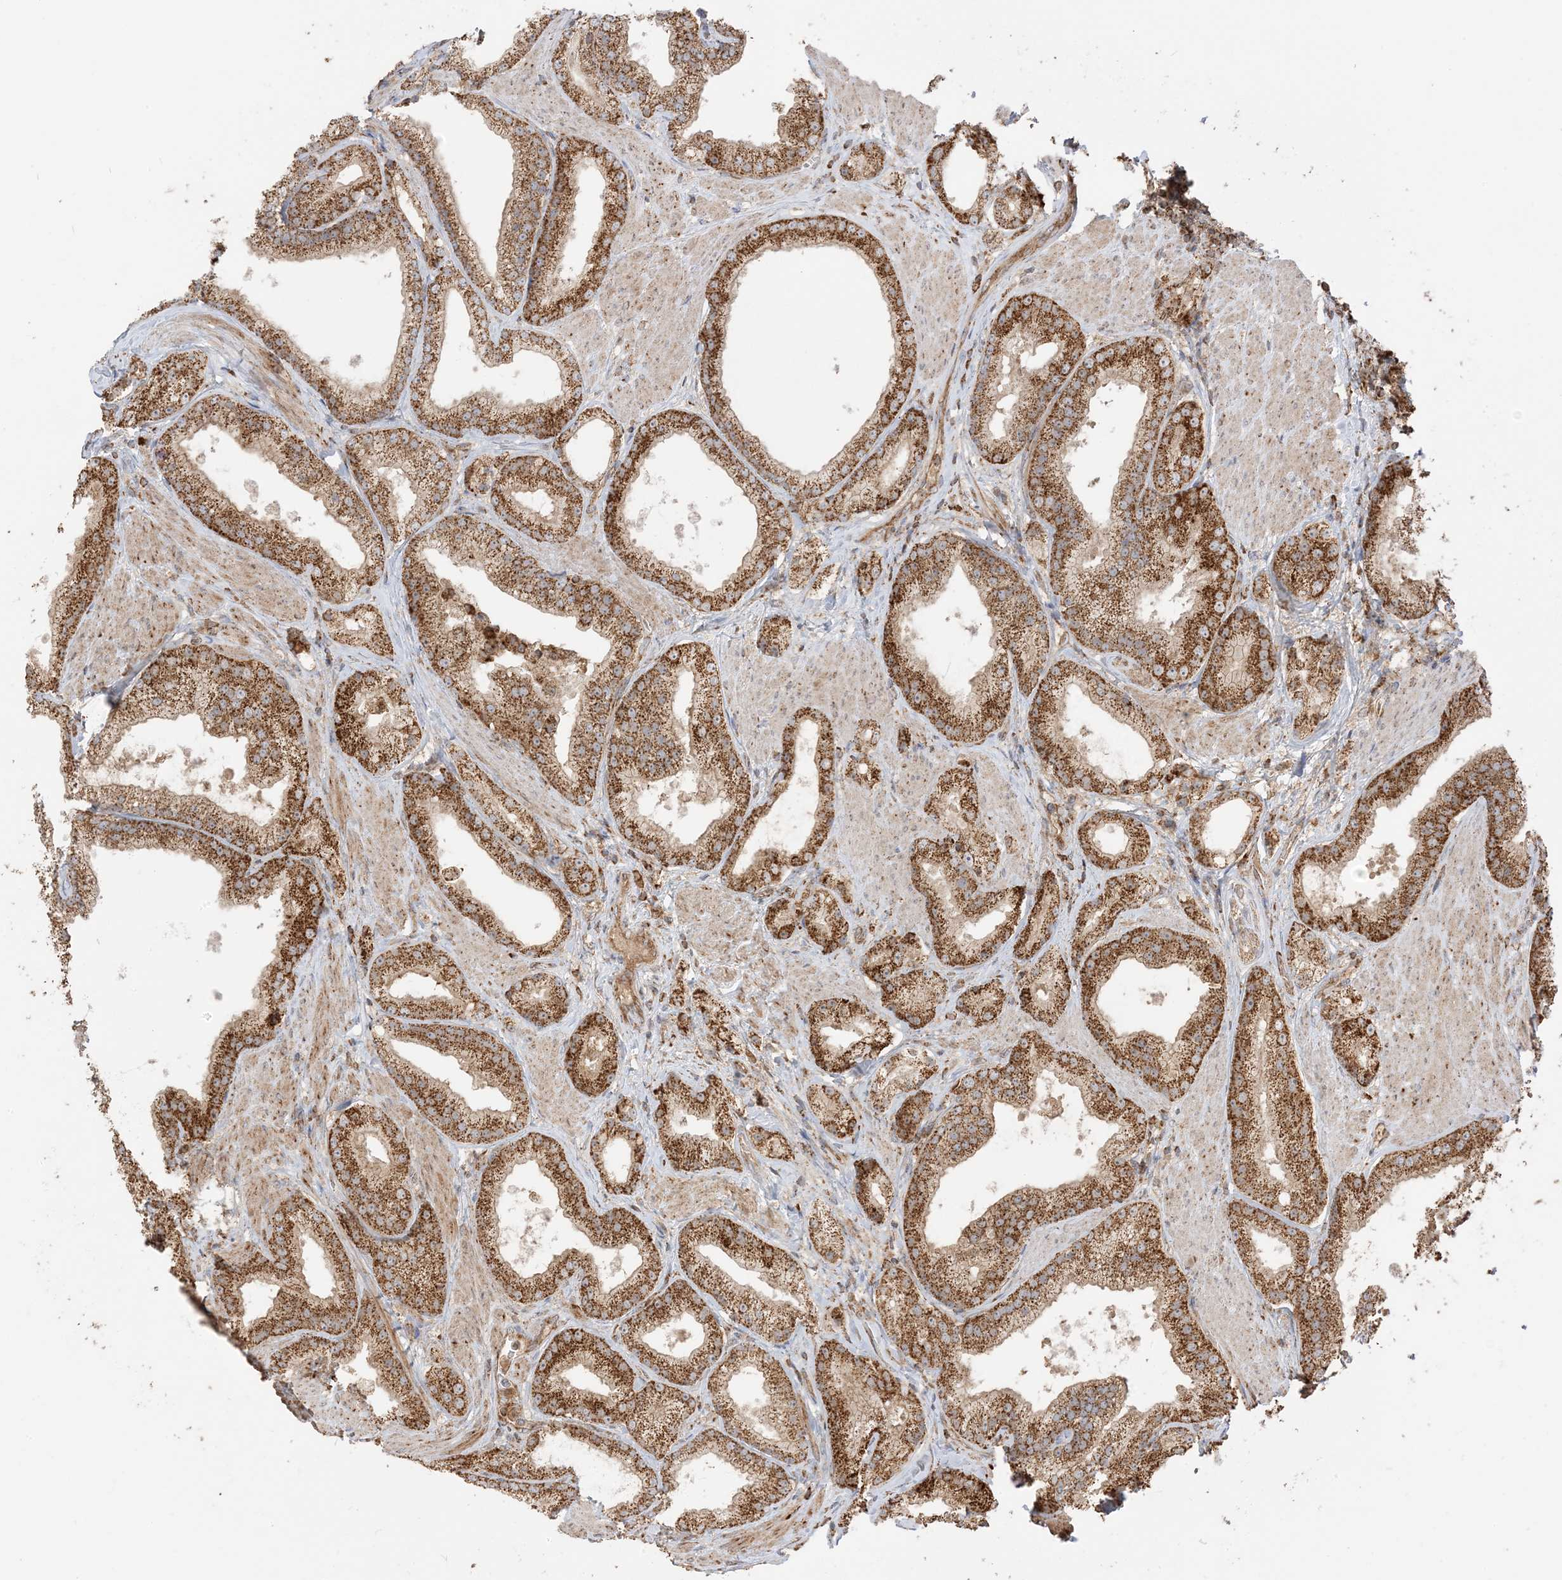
{"staining": {"intensity": "strong", "quantity": ">75%", "location": "cytoplasmic/membranous"}, "tissue": "prostate cancer", "cell_type": "Tumor cells", "image_type": "cancer", "snomed": [{"axis": "morphology", "description": "Adenocarcinoma, Low grade"}, {"axis": "topography", "description": "Prostate"}], "caption": "A brown stain highlights strong cytoplasmic/membranous positivity of a protein in human adenocarcinoma (low-grade) (prostate) tumor cells.", "gene": "N4BP3", "patient": {"sex": "male", "age": 67}}